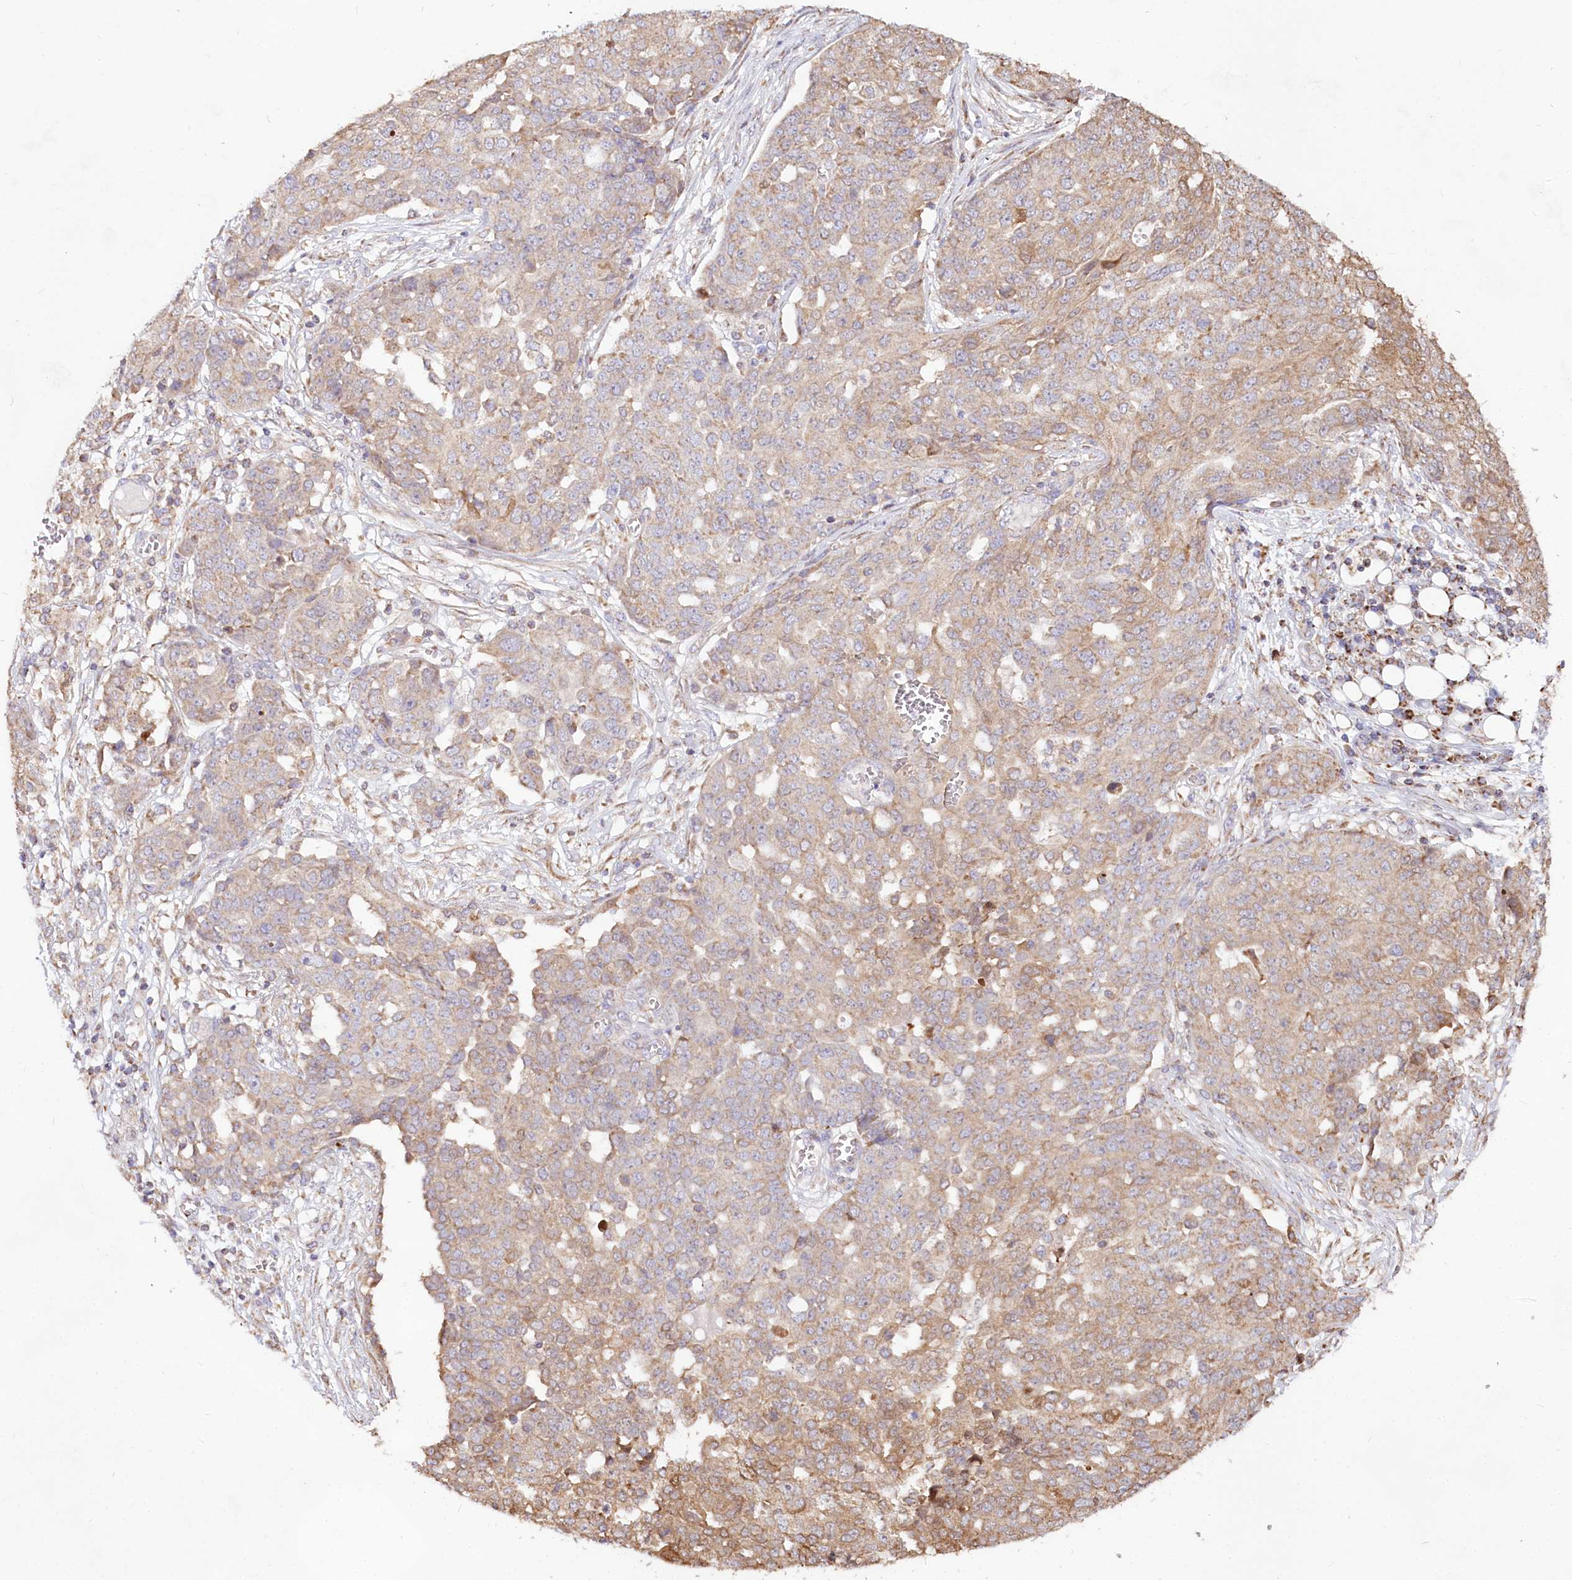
{"staining": {"intensity": "weak", "quantity": ">75%", "location": "cytoplasmic/membranous"}, "tissue": "ovarian cancer", "cell_type": "Tumor cells", "image_type": "cancer", "snomed": [{"axis": "morphology", "description": "Cystadenocarcinoma, serous, NOS"}, {"axis": "topography", "description": "Soft tissue"}, {"axis": "topography", "description": "Ovary"}], "caption": "Ovarian cancer stained for a protein displays weak cytoplasmic/membranous positivity in tumor cells.", "gene": "TASOR2", "patient": {"sex": "female", "age": 57}}